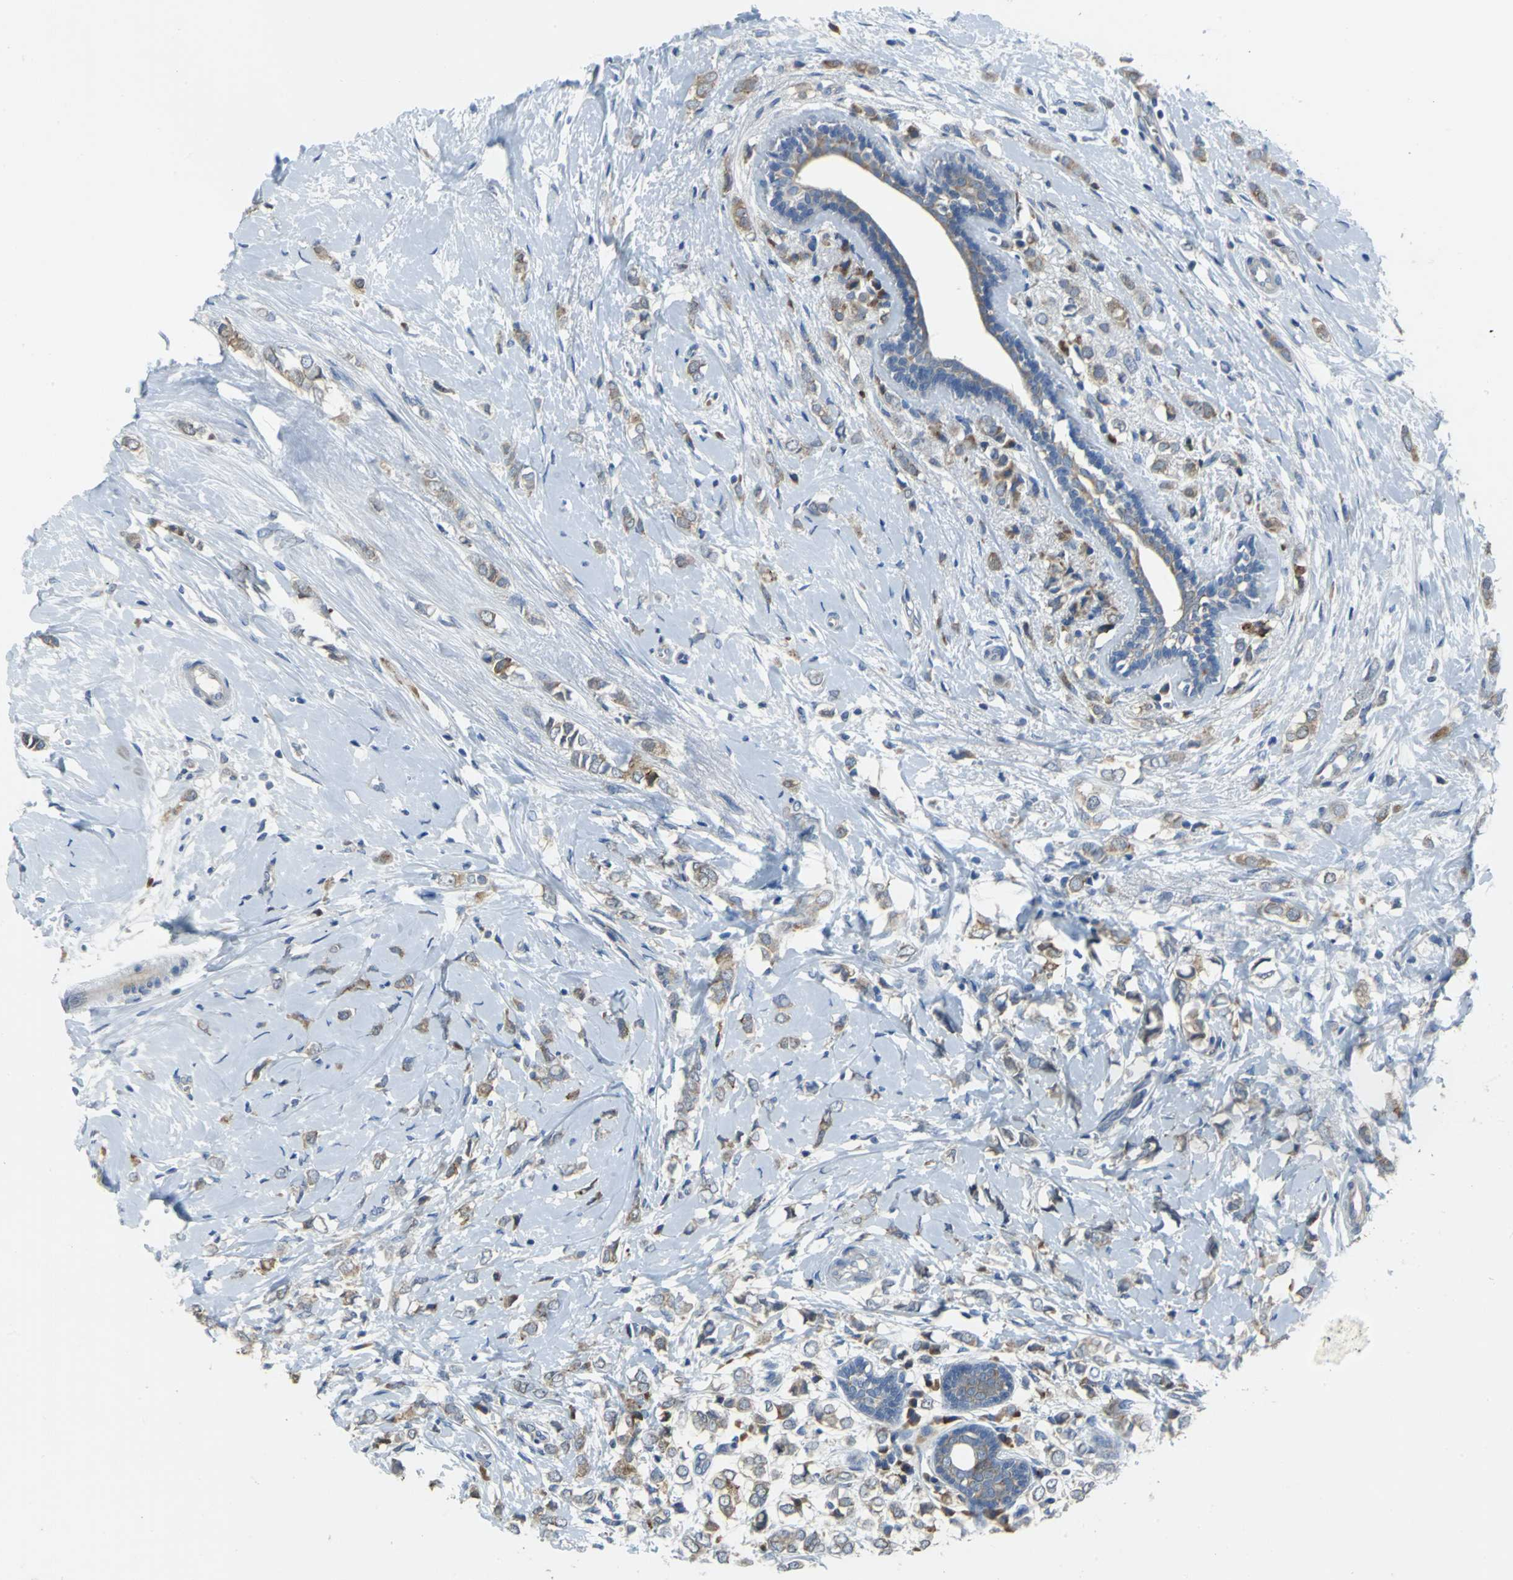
{"staining": {"intensity": "weak", "quantity": ">75%", "location": "cytoplasmic/membranous"}, "tissue": "breast cancer", "cell_type": "Tumor cells", "image_type": "cancer", "snomed": [{"axis": "morphology", "description": "Normal tissue, NOS"}, {"axis": "morphology", "description": "Lobular carcinoma"}, {"axis": "topography", "description": "Breast"}], "caption": "Immunohistochemical staining of human breast cancer (lobular carcinoma) shows weak cytoplasmic/membranous protein expression in approximately >75% of tumor cells.", "gene": "EIF5A", "patient": {"sex": "female", "age": 47}}